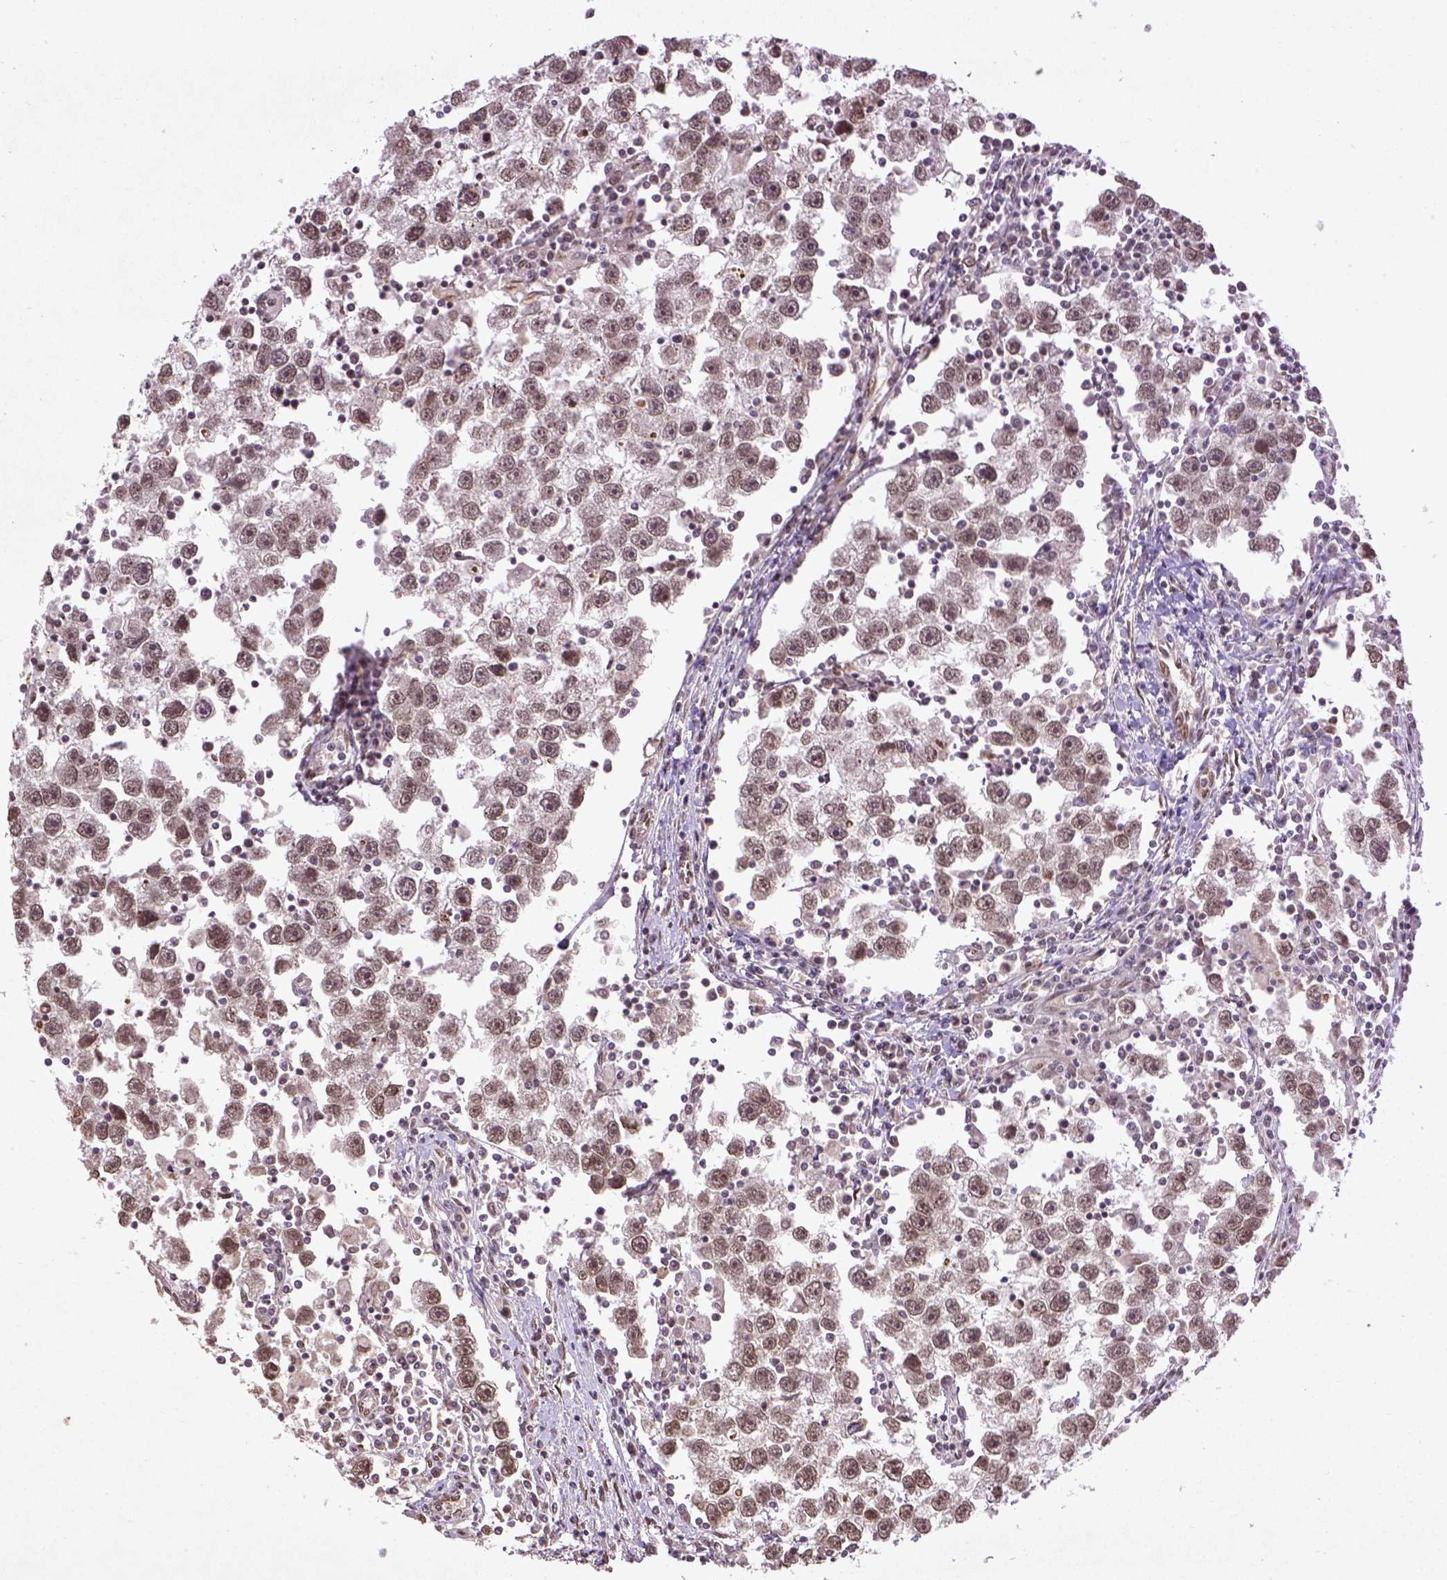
{"staining": {"intensity": "moderate", "quantity": ">75%", "location": "nuclear"}, "tissue": "testis cancer", "cell_type": "Tumor cells", "image_type": "cancer", "snomed": [{"axis": "morphology", "description": "Seminoma, NOS"}, {"axis": "topography", "description": "Testis"}], "caption": "Brown immunohistochemical staining in human testis cancer displays moderate nuclear expression in approximately >75% of tumor cells.", "gene": "BANF1", "patient": {"sex": "male", "age": 30}}